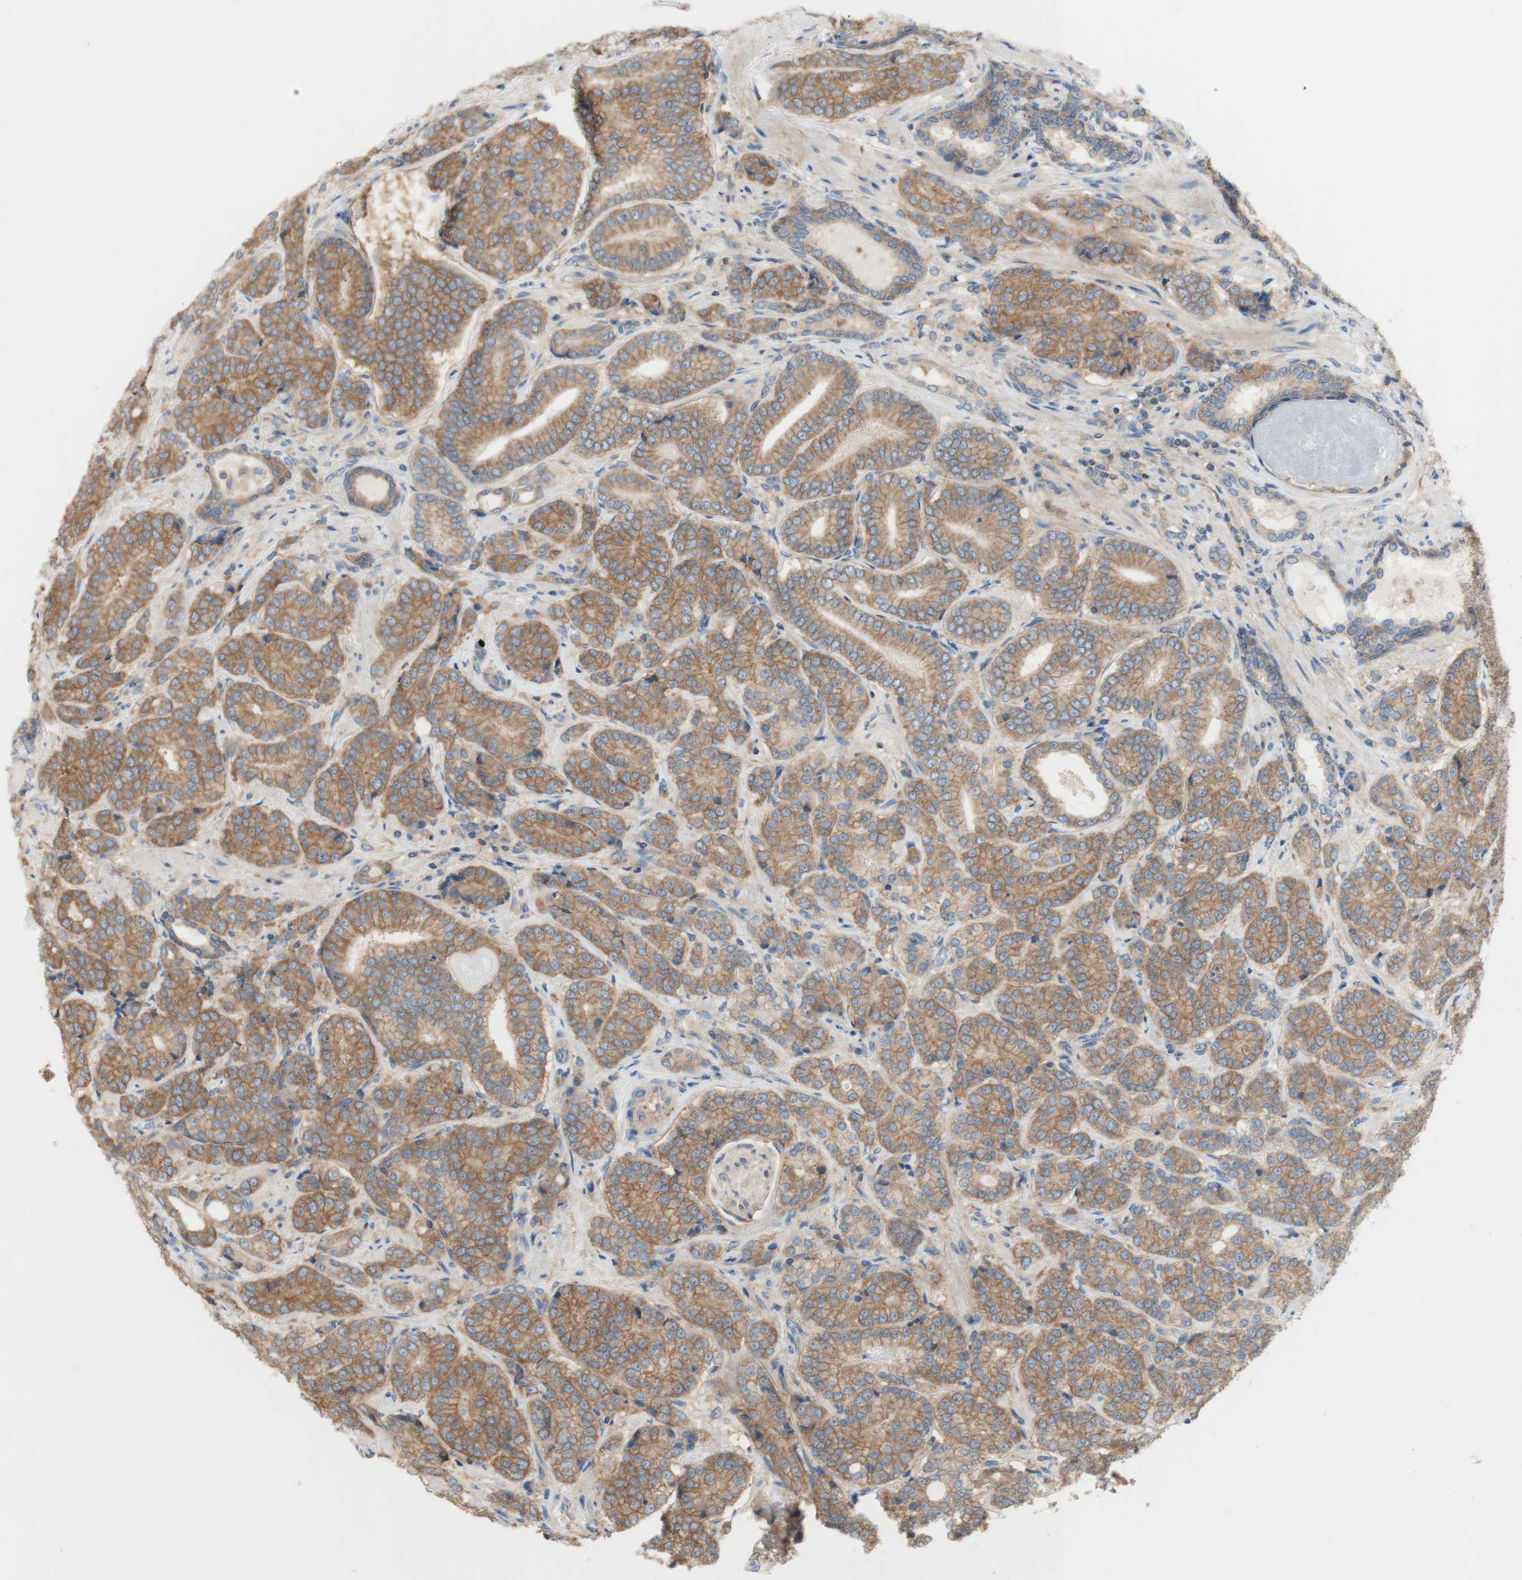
{"staining": {"intensity": "moderate", "quantity": ">75%", "location": "cytoplasmic/membranous"}, "tissue": "prostate cancer", "cell_type": "Tumor cells", "image_type": "cancer", "snomed": [{"axis": "morphology", "description": "Adenocarcinoma, High grade"}, {"axis": "topography", "description": "Prostate"}], "caption": "A micrograph of prostate cancer stained for a protein exhibits moderate cytoplasmic/membranous brown staining in tumor cells. (Stains: DAB (3,3'-diaminobenzidine) in brown, nuclei in blue, Microscopy: brightfield microscopy at high magnification).", "gene": "ATP2B1", "patient": {"sex": "male", "age": 61}}